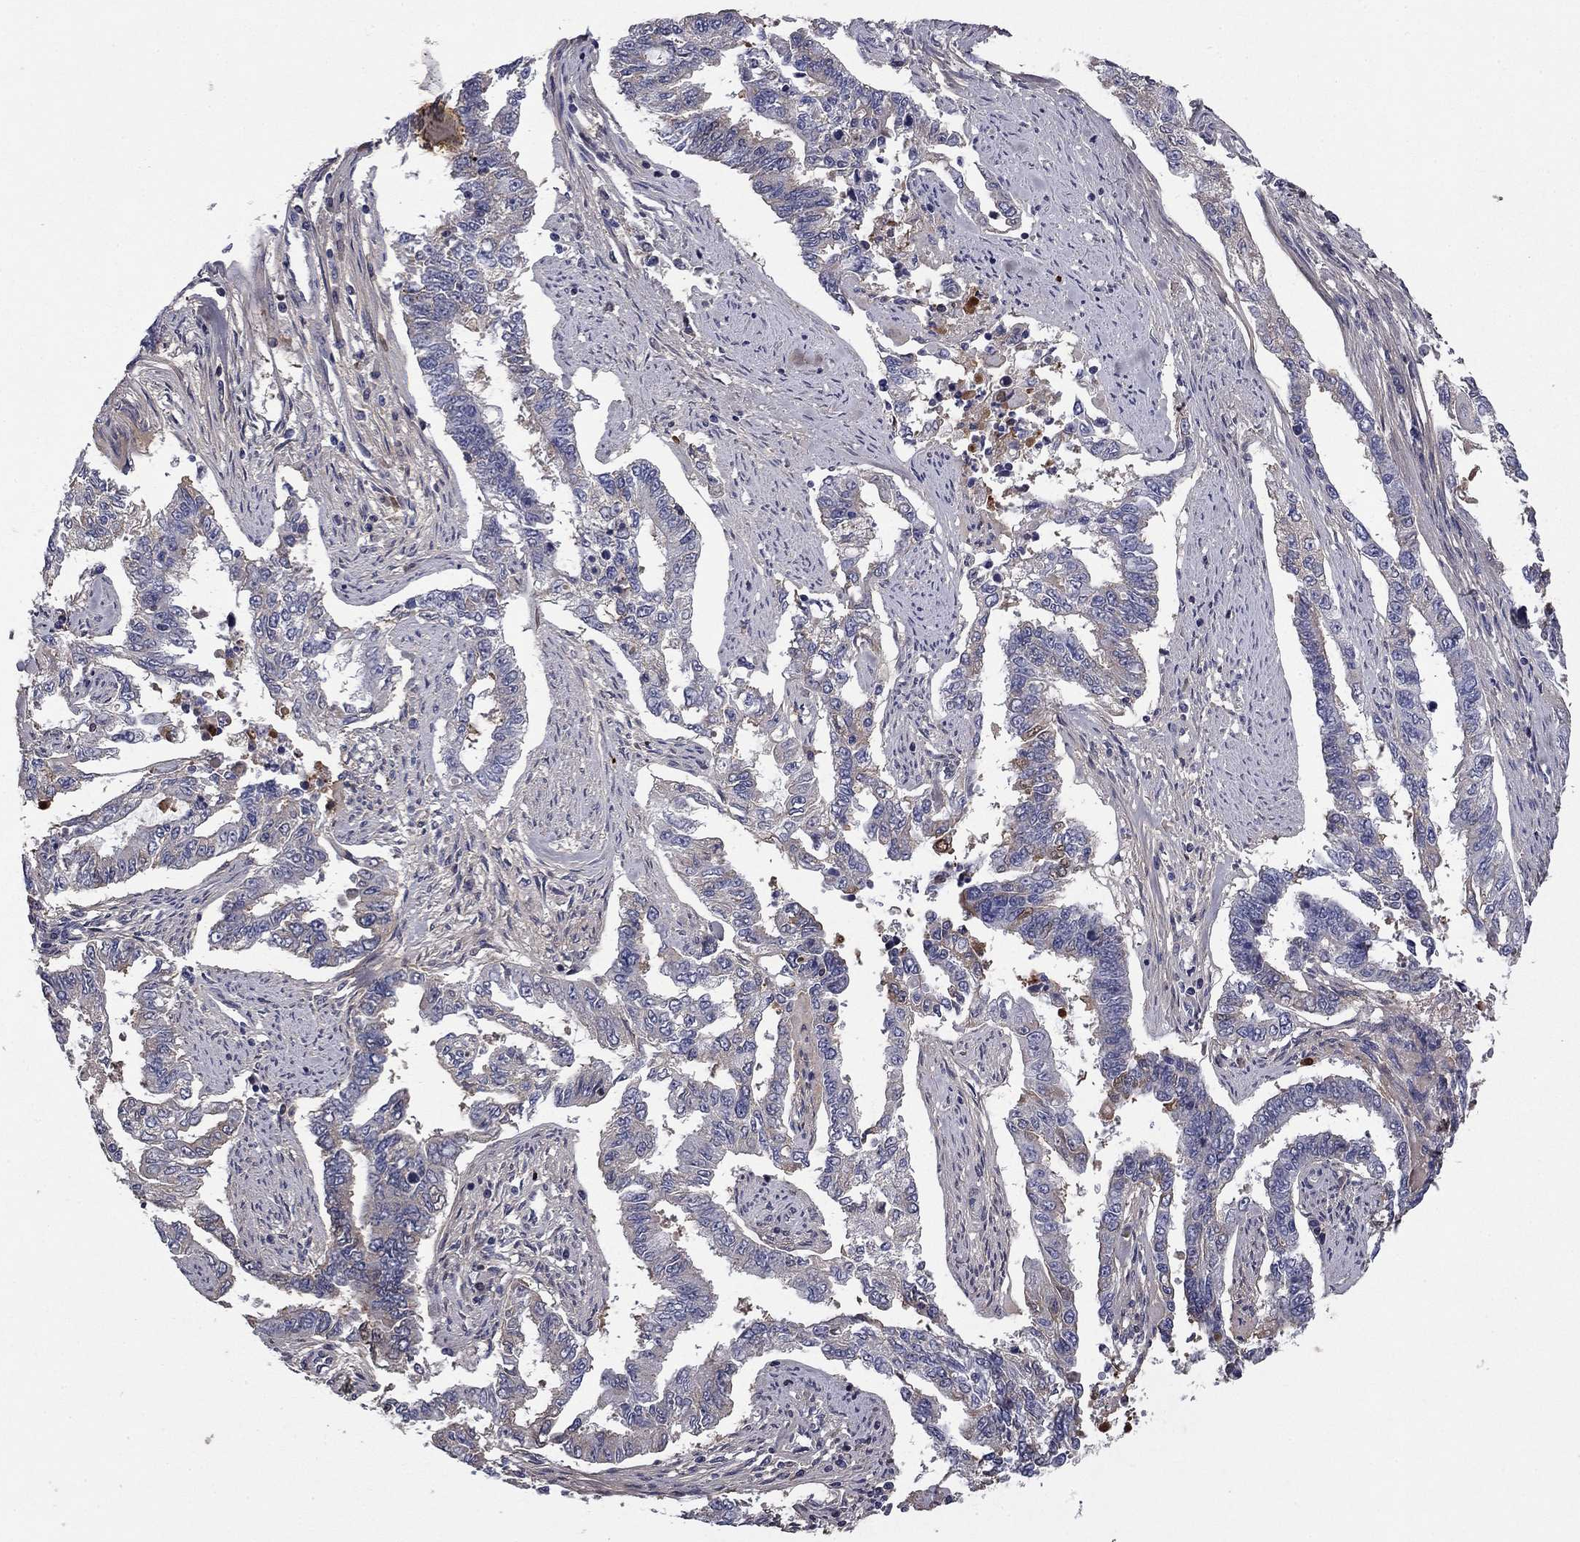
{"staining": {"intensity": "negative", "quantity": "none", "location": "none"}, "tissue": "endometrial cancer", "cell_type": "Tumor cells", "image_type": "cancer", "snomed": [{"axis": "morphology", "description": "Adenocarcinoma, NOS"}, {"axis": "topography", "description": "Uterus"}], "caption": "The immunohistochemistry micrograph has no significant staining in tumor cells of endometrial adenocarcinoma tissue. (DAB (3,3'-diaminobenzidine) immunohistochemistry (IHC) visualized using brightfield microscopy, high magnification).", "gene": "COL2A1", "patient": {"sex": "female", "age": 59}}